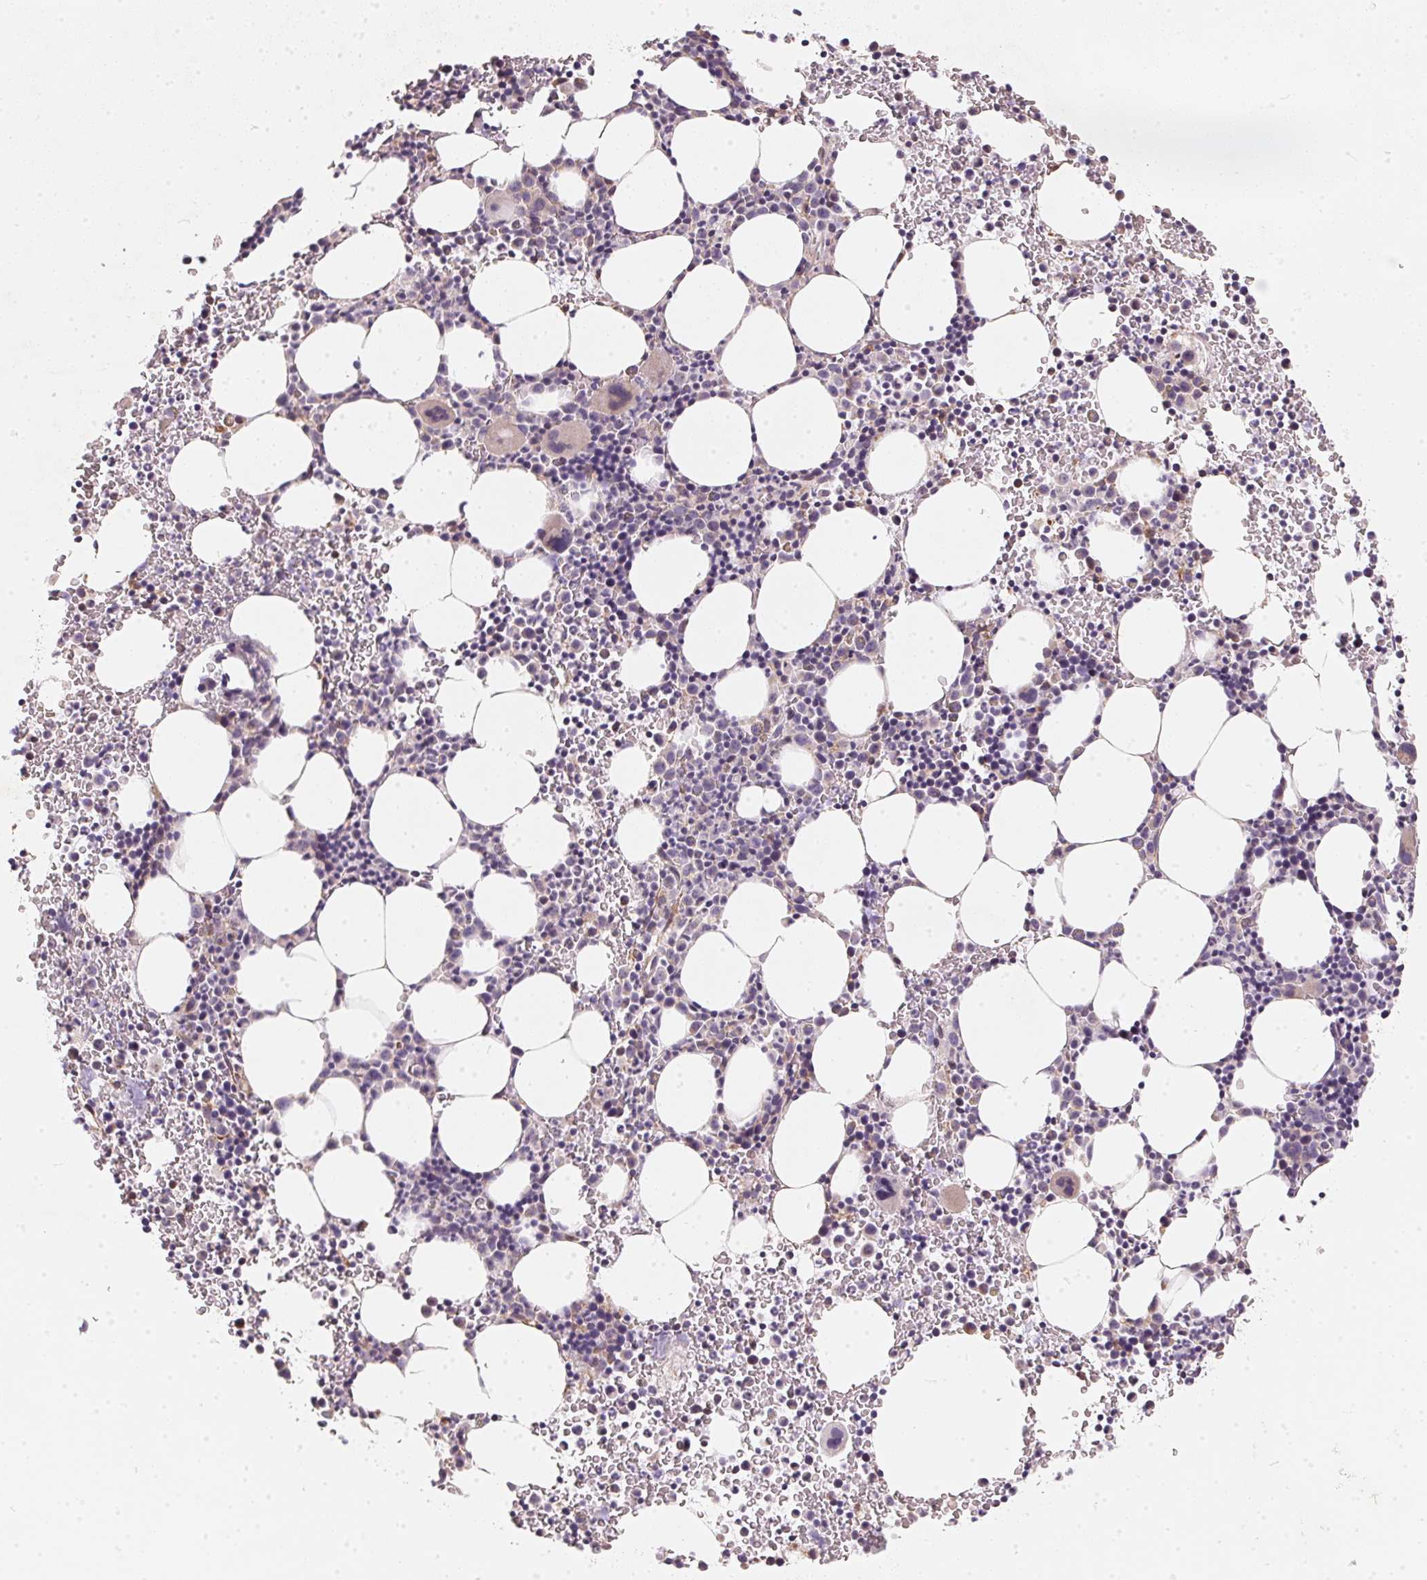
{"staining": {"intensity": "weak", "quantity": "<25%", "location": "cytoplasmic/membranous"}, "tissue": "bone marrow", "cell_type": "Hematopoietic cells", "image_type": "normal", "snomed": [{"axis": "morphology", "description": "Normal tissue, NOS"}, {"axis": "topography", "description": "Bone marrow"}], "caption": "Image shows no protein staining in hematopoietic cells of normal bone marrow.", "gene": "VWA5B2", "patient": {"sex": "male", "age": 58}}